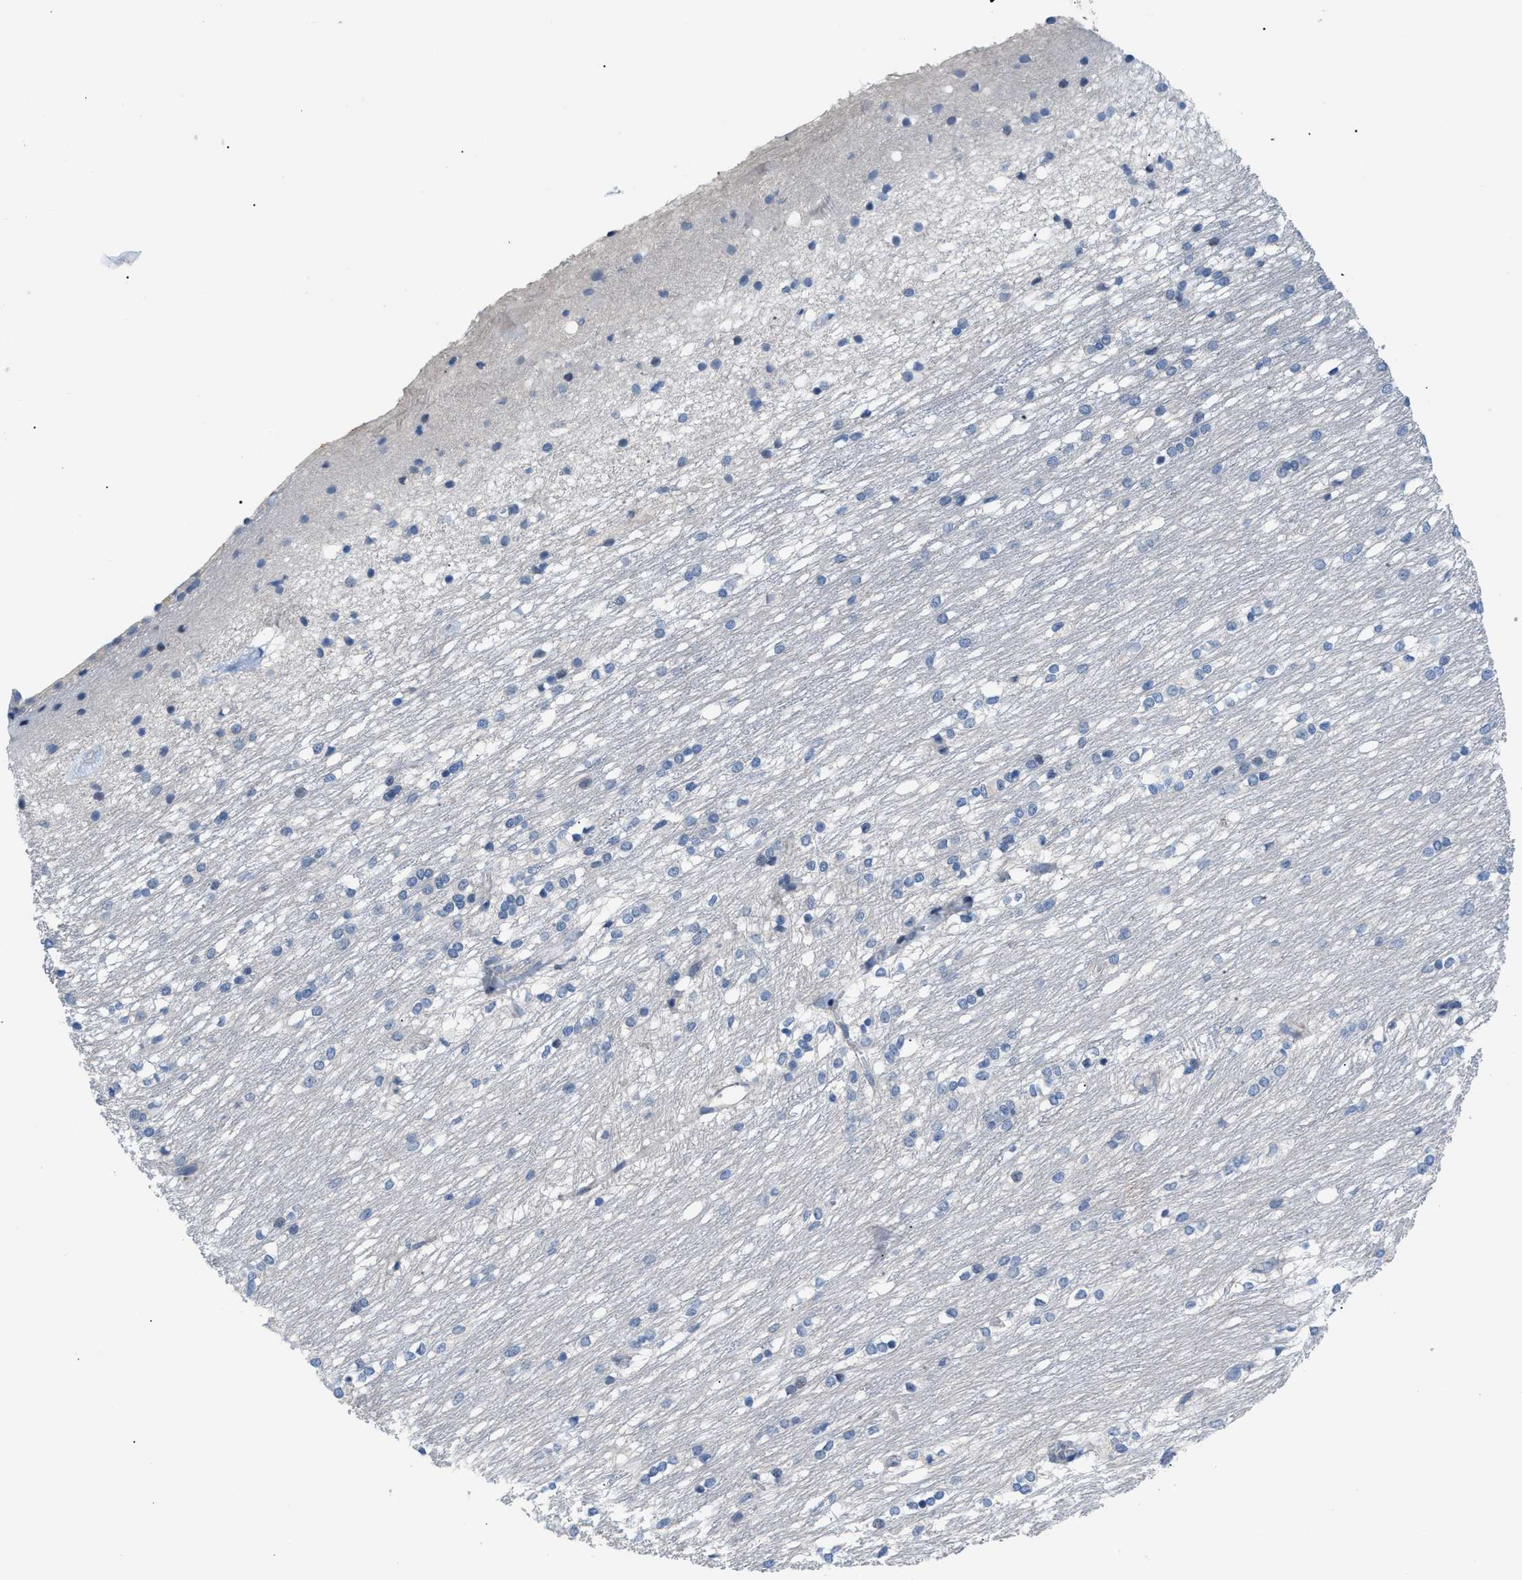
{"staining": {"intensity": "negative", "quantity": "none", "location": "none"}, "tissue": "caudate", "cell_type": "Glial cells", "image_type": "normal", "snomed": [{"axis": "morphology", "description": "Normal tissue, NOS"}, {"axis": "topography", "description": "Lateral ventricle wall"}], "caption": "Immunohistochemical staining of unremarkable human caudate reveals no significant expression in glial cells. (DAB (3,3'-diaminobenzidine) immunohistochemistry with hematoxylin counter stain).", "gene": "FDCSP", "patient": {"sex": "female", "age": 19}}